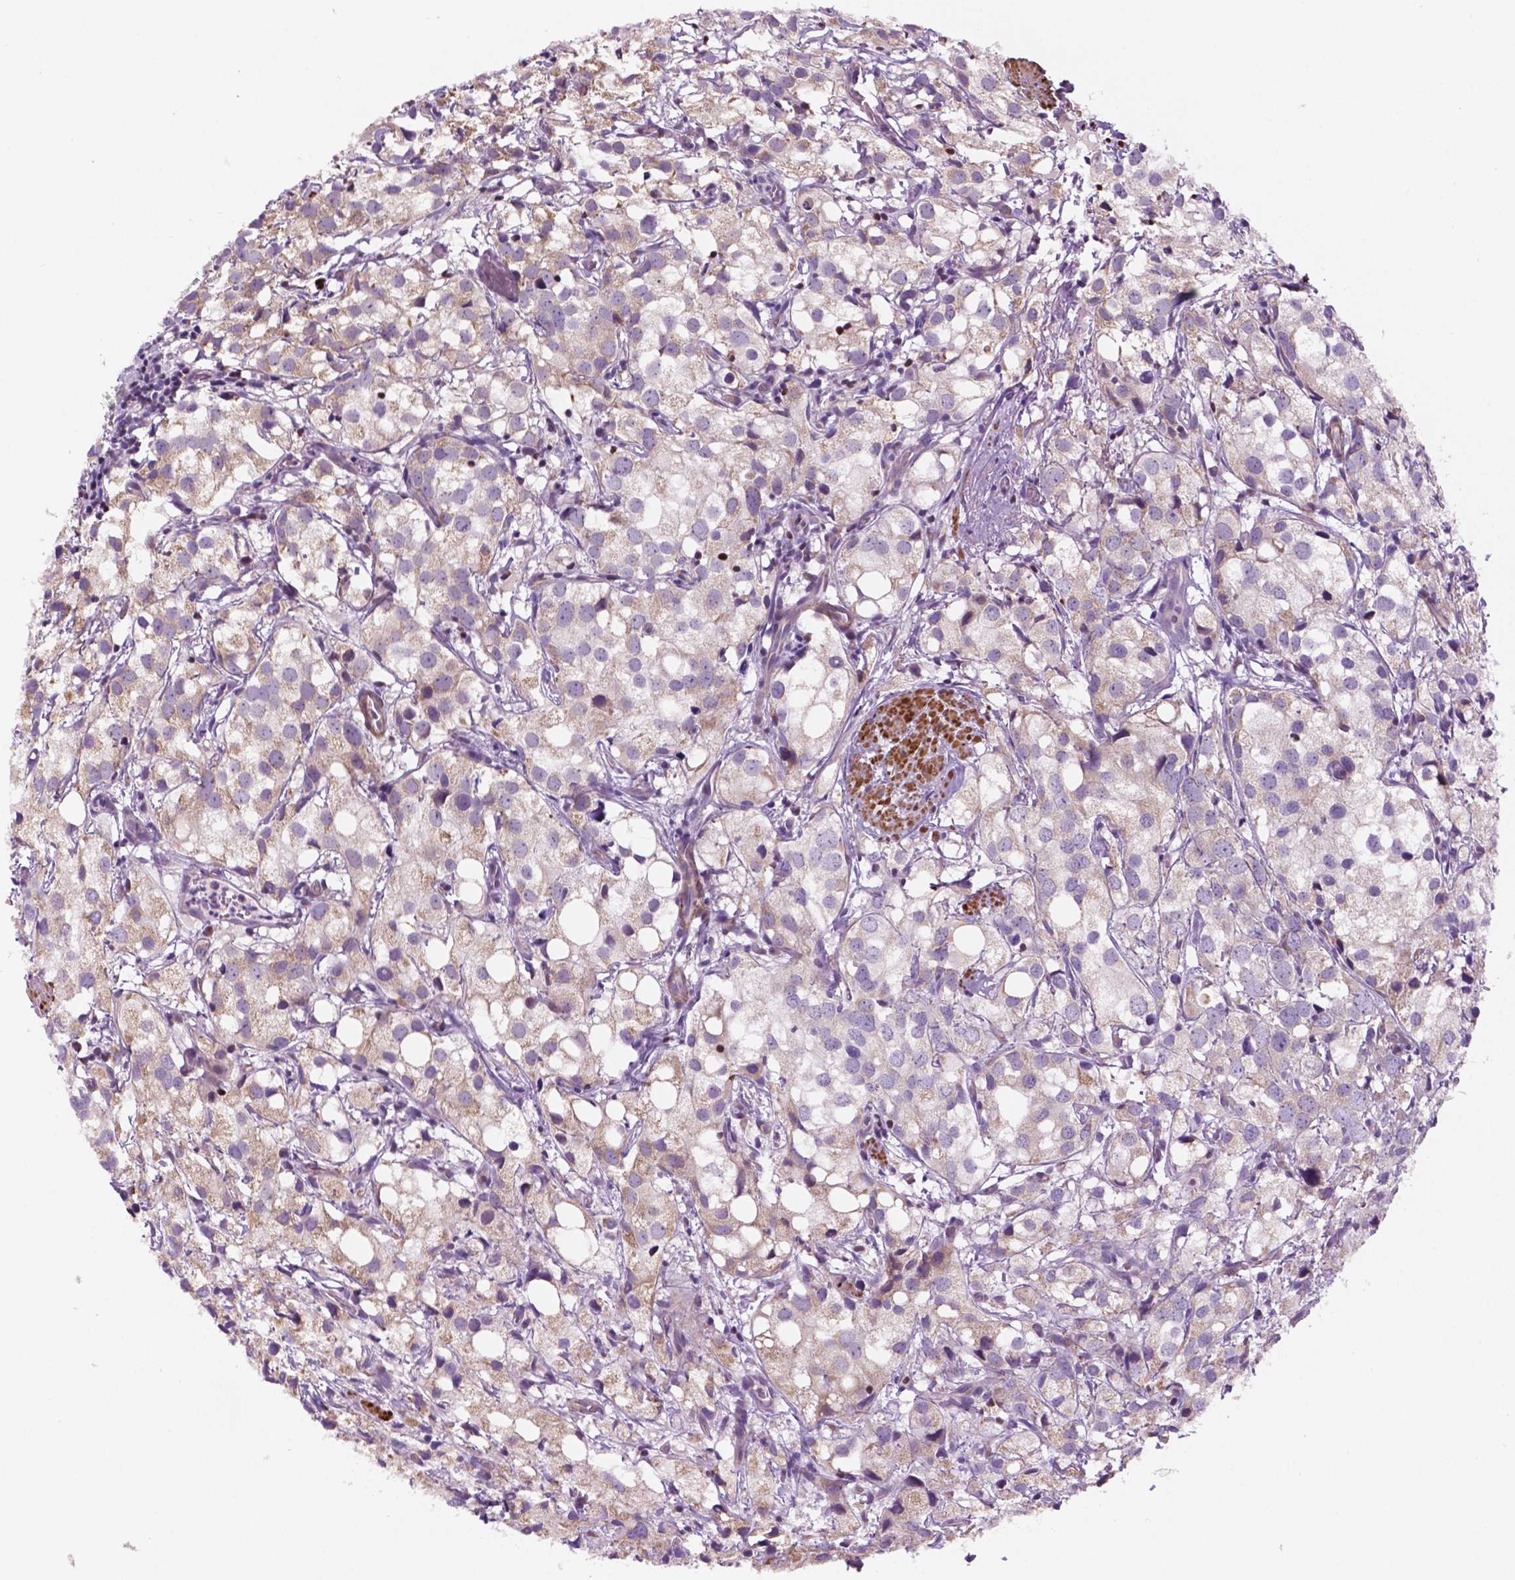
{"staining": {"intensity": "weak", "quantity": "25%-75%", "location": "cytoplasmic/membranous"}, "tissue": "prostate cancer", "cell_type": "Tumor cells", "image_type": "cancer", "snomed": [{"axis": "morphology", "description": "Adenocarcinoma, High grade"}, {"axis": "topography", "description": "Prostate"}], "caption": "This is a micrograph of IHC staining of prostate cancer (adenocarcinoma (high-grade)), which shows weak positivity in the cytoplasmic/membranous of tumor cells.", "gene": "GEMIN4", "patient": {"sex": "male", "age": 86}}